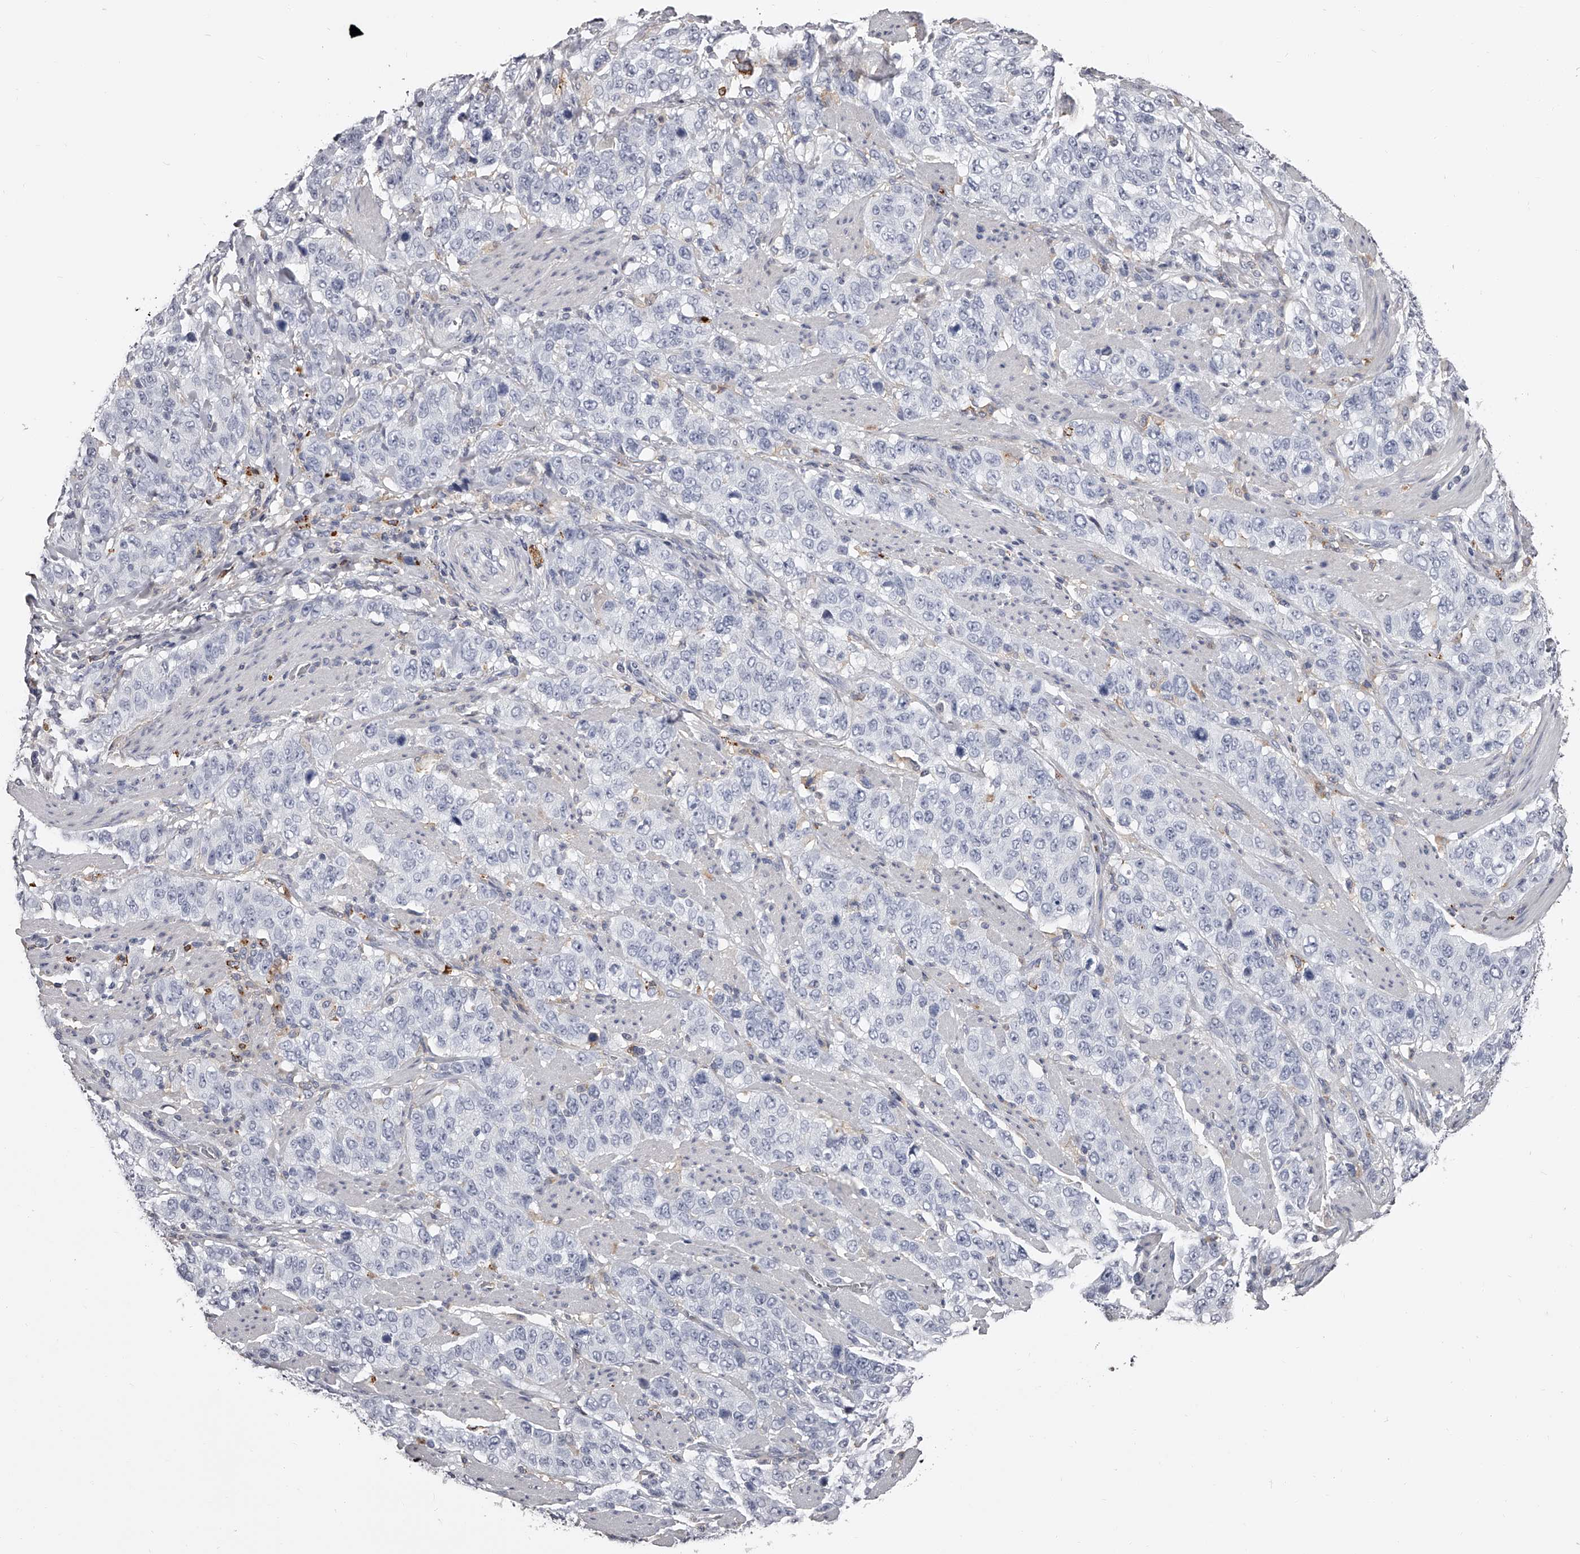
{"staining": {"intensity": "negative", "quantity": "none", "location": "none"}, "tissue": "stomach cancer", "cell_type": "Tumor cells", "image_type": "cancer", "snomed": [{"axis": "morphology", "description": "Adenocarcinoma, NOS"}, {"axis": "topography", "description": "Stomach"}], "caption": "Stomach cancer (adenocarcinoma) was stained to show a protein in brown. There is no significant positivity in tumor cells. (DAB (3,3'-diaminobenzidine) immunohistochemistry with hematoxylin counter stain).", "gene": "PACSIN1", "patient": {"sex": "male", "age": 48}}